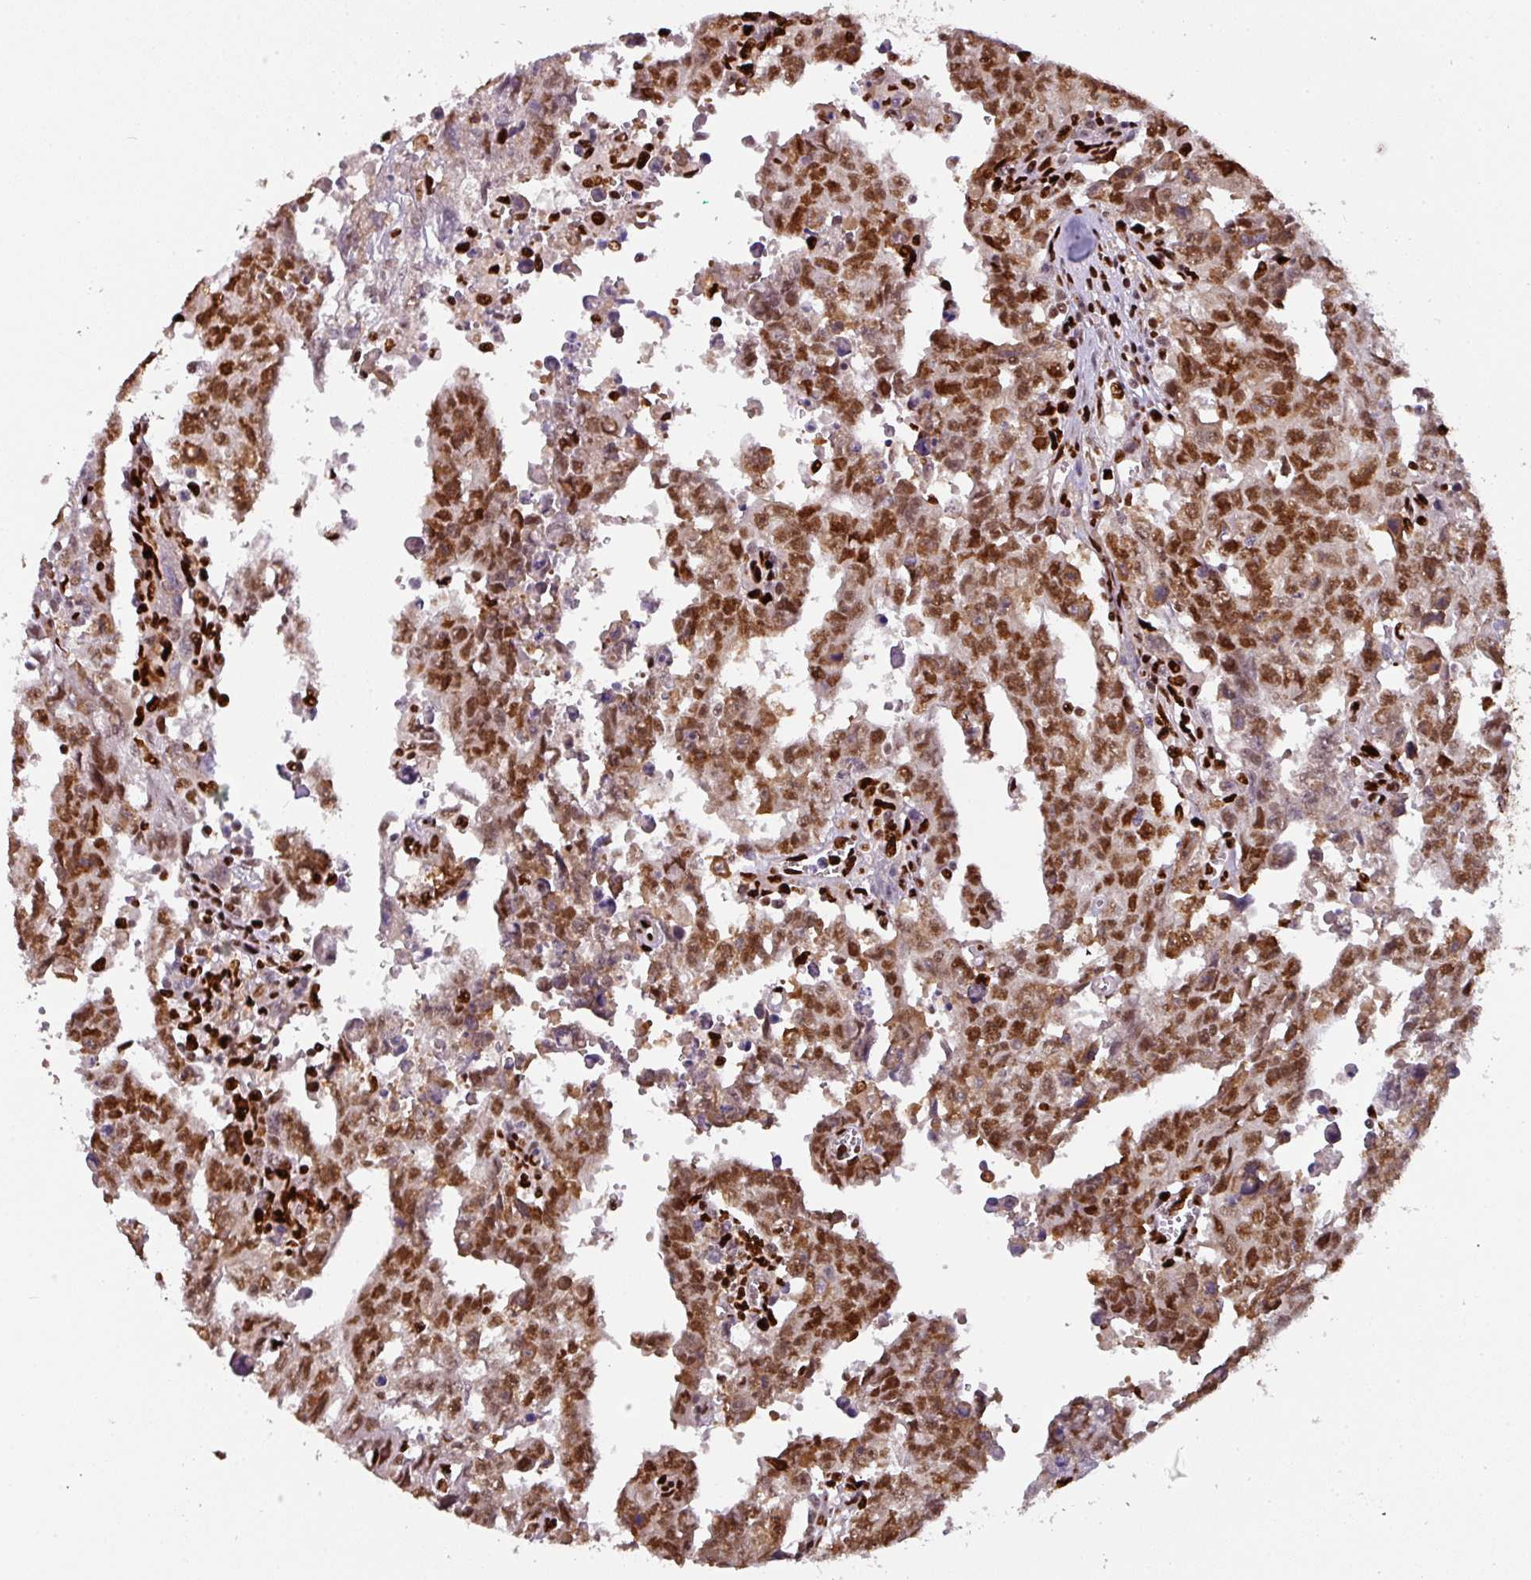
{"staining": {"intensity": "moderate", "quantity": ">75%", "location": "nuclear"}, "tissue": "testis cancer", "cell_type": "Tumor cells", "image_type": "cancer", "snomed": [{"axis": "morphology", "description": "Carcinoma, Embryonal, NOS"}, {"axis": "topography", "description": "Testis"}], "caption": "Protein expression analysis of embryonal carcinoma (testis) exhibits moderate nuclear staining in approximately >75% of tumor cells.", "gene": "SAMHD1", "patient": {"sex": "male", "age": 24}}